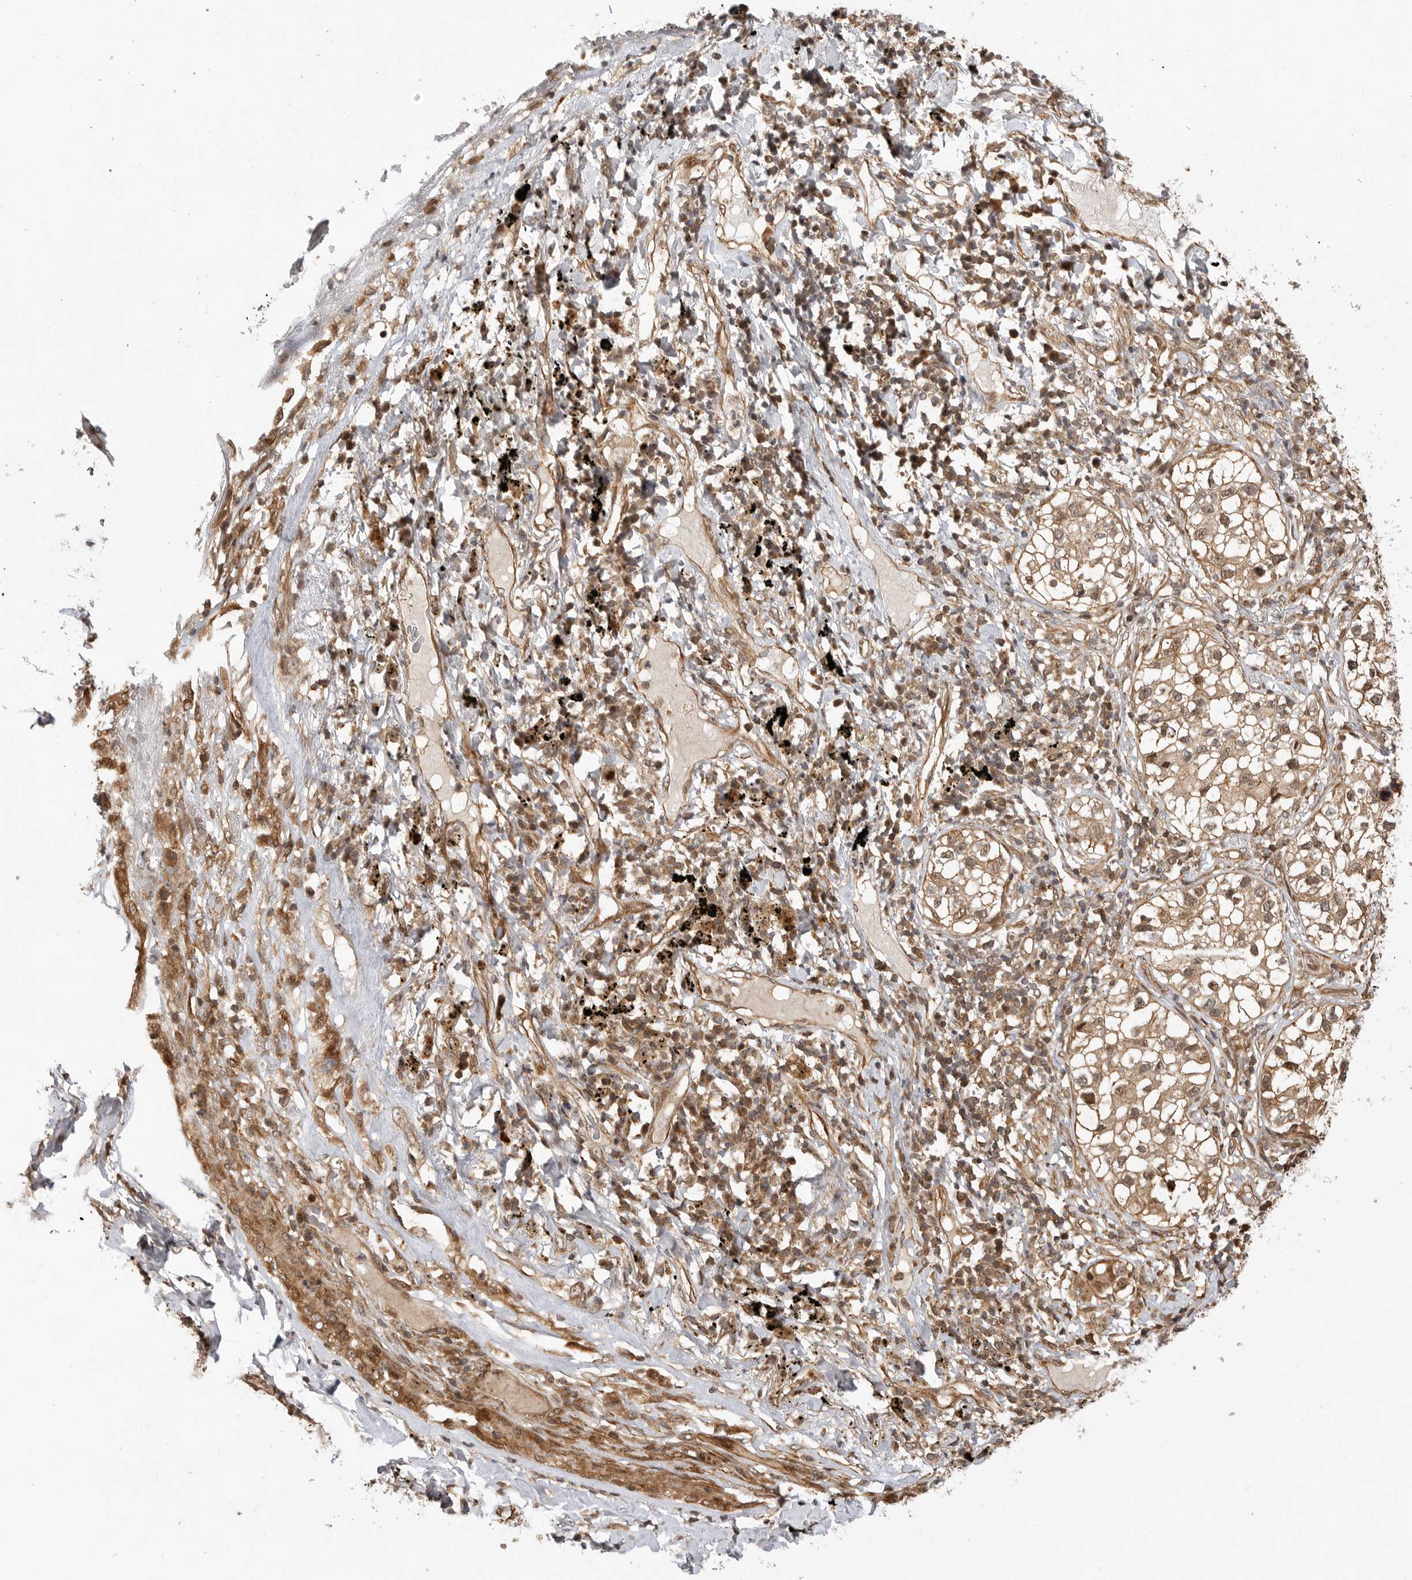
{"staining": {"intensity": "weak", "quantity": "25%-75%", "location": "cytoplasmic/membranous"}, "tissue": "lung cancer", "cell_type": "Tumor cells", "image_type": "cancer", "snomed": [{"axis": "morphology", "description": "Adenocarcinoma, NOS"}, {"axis": "topography", "description": "Lung"}], "caption": "Tumor cells show low levels of weak cytoplasmic/membranous expression in about 25%-75% of cells in lung cancer (adenocarcinoma). The protein of interest is stained brown, and the nuclei are stained in blue (DAB IHC with brightfield microscopy, high magnification).", "gene": "ADPRS", "patient": {"sex": "male", "age": 63}}